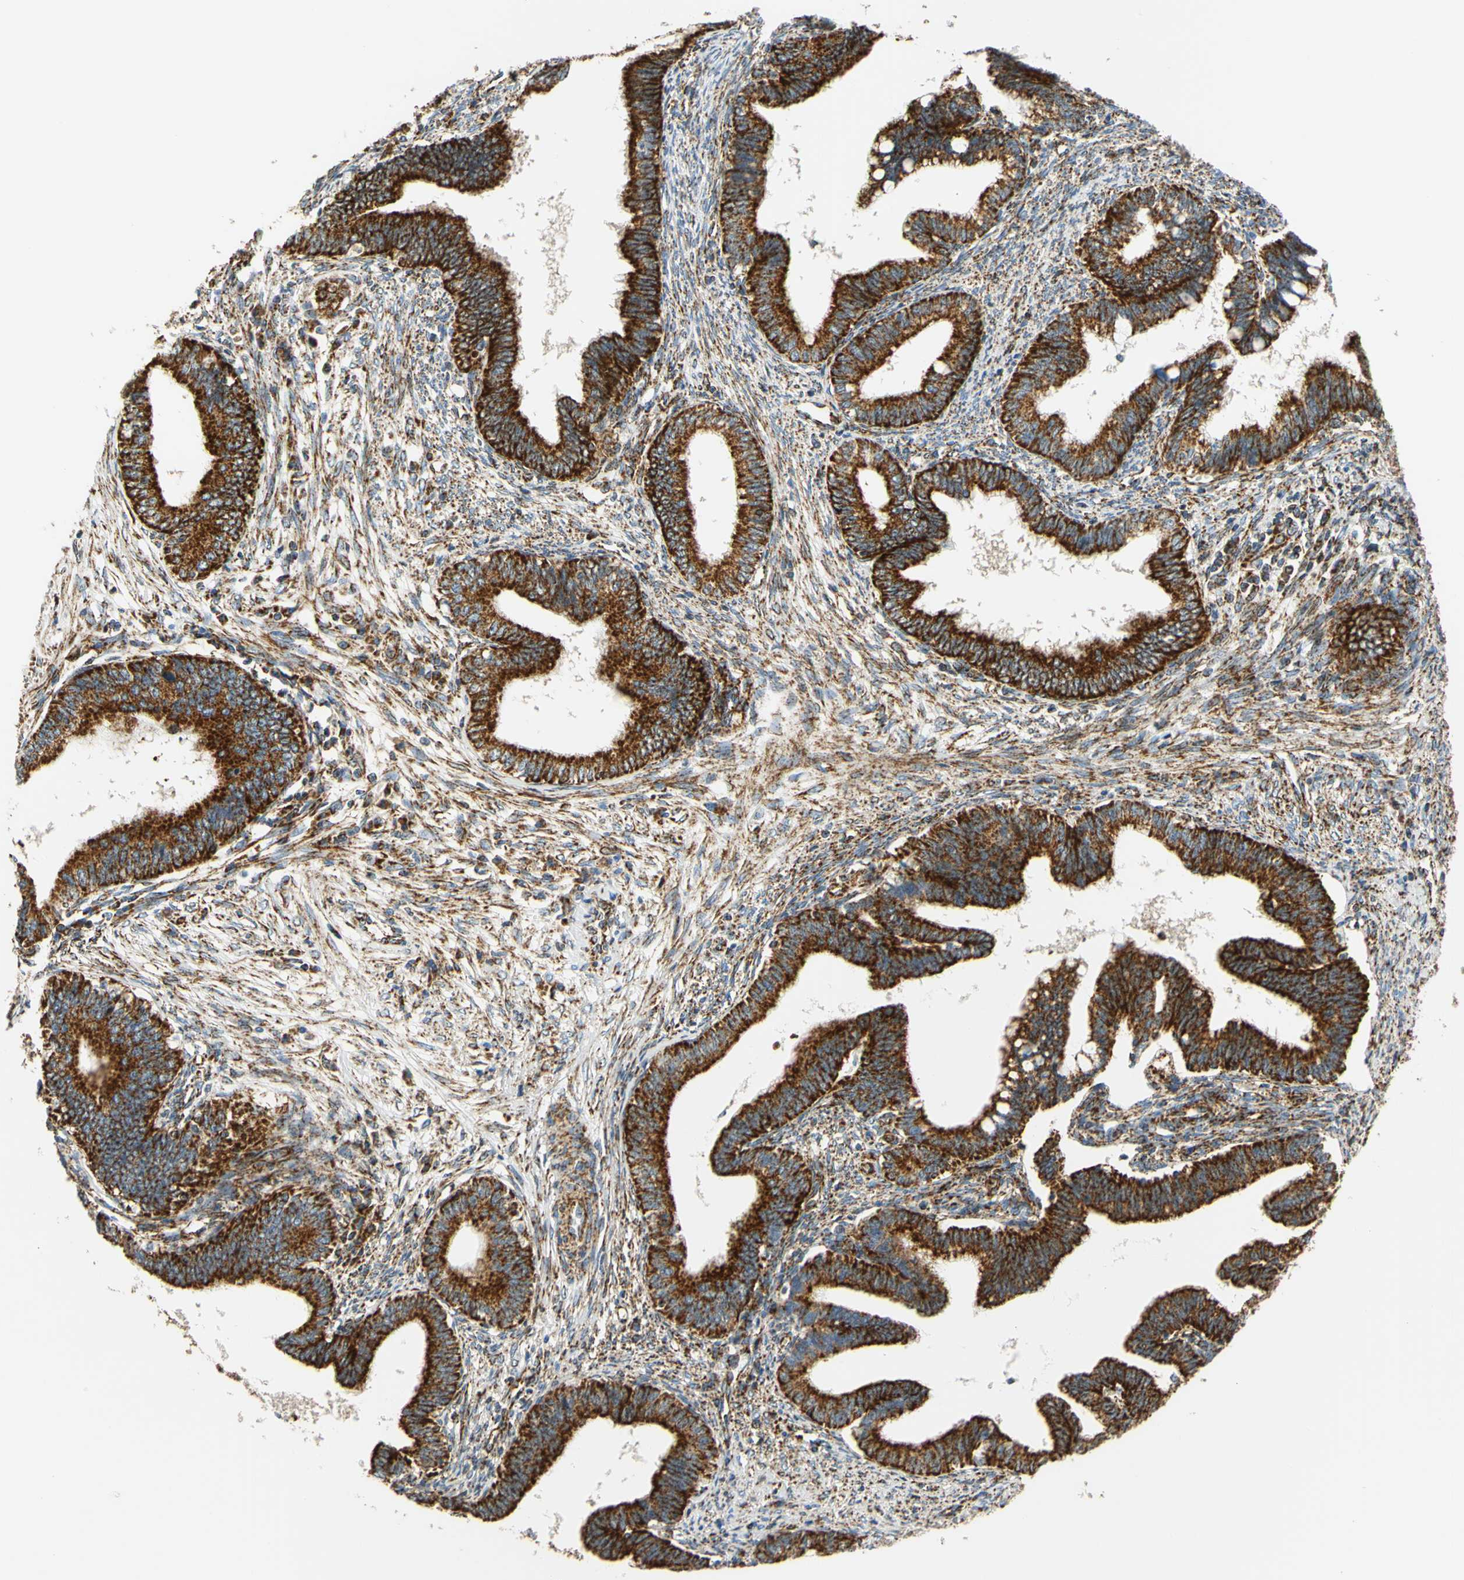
{"staining": {"intensity": "strong", "quantity": ">75%", "location": "cytoplasmic/membranous"}, "tissue": "cervical cancer", "cell_type": "Tumor cells", "image_type": "cancer", "snomed": [{"axis": "morphology", "description": "Adenocarcinoma, NOS"}, {"axis": "topography", "description": "Cervix"}], "caption": "Brown immunohistochemical staining in cervical adenocarcinoma reveals strong cytoplasmic/membranous positivity in approximately >75% of tumor cells.", "gene": "MAVS", "patient": {"sex": "female", "age": 36}}